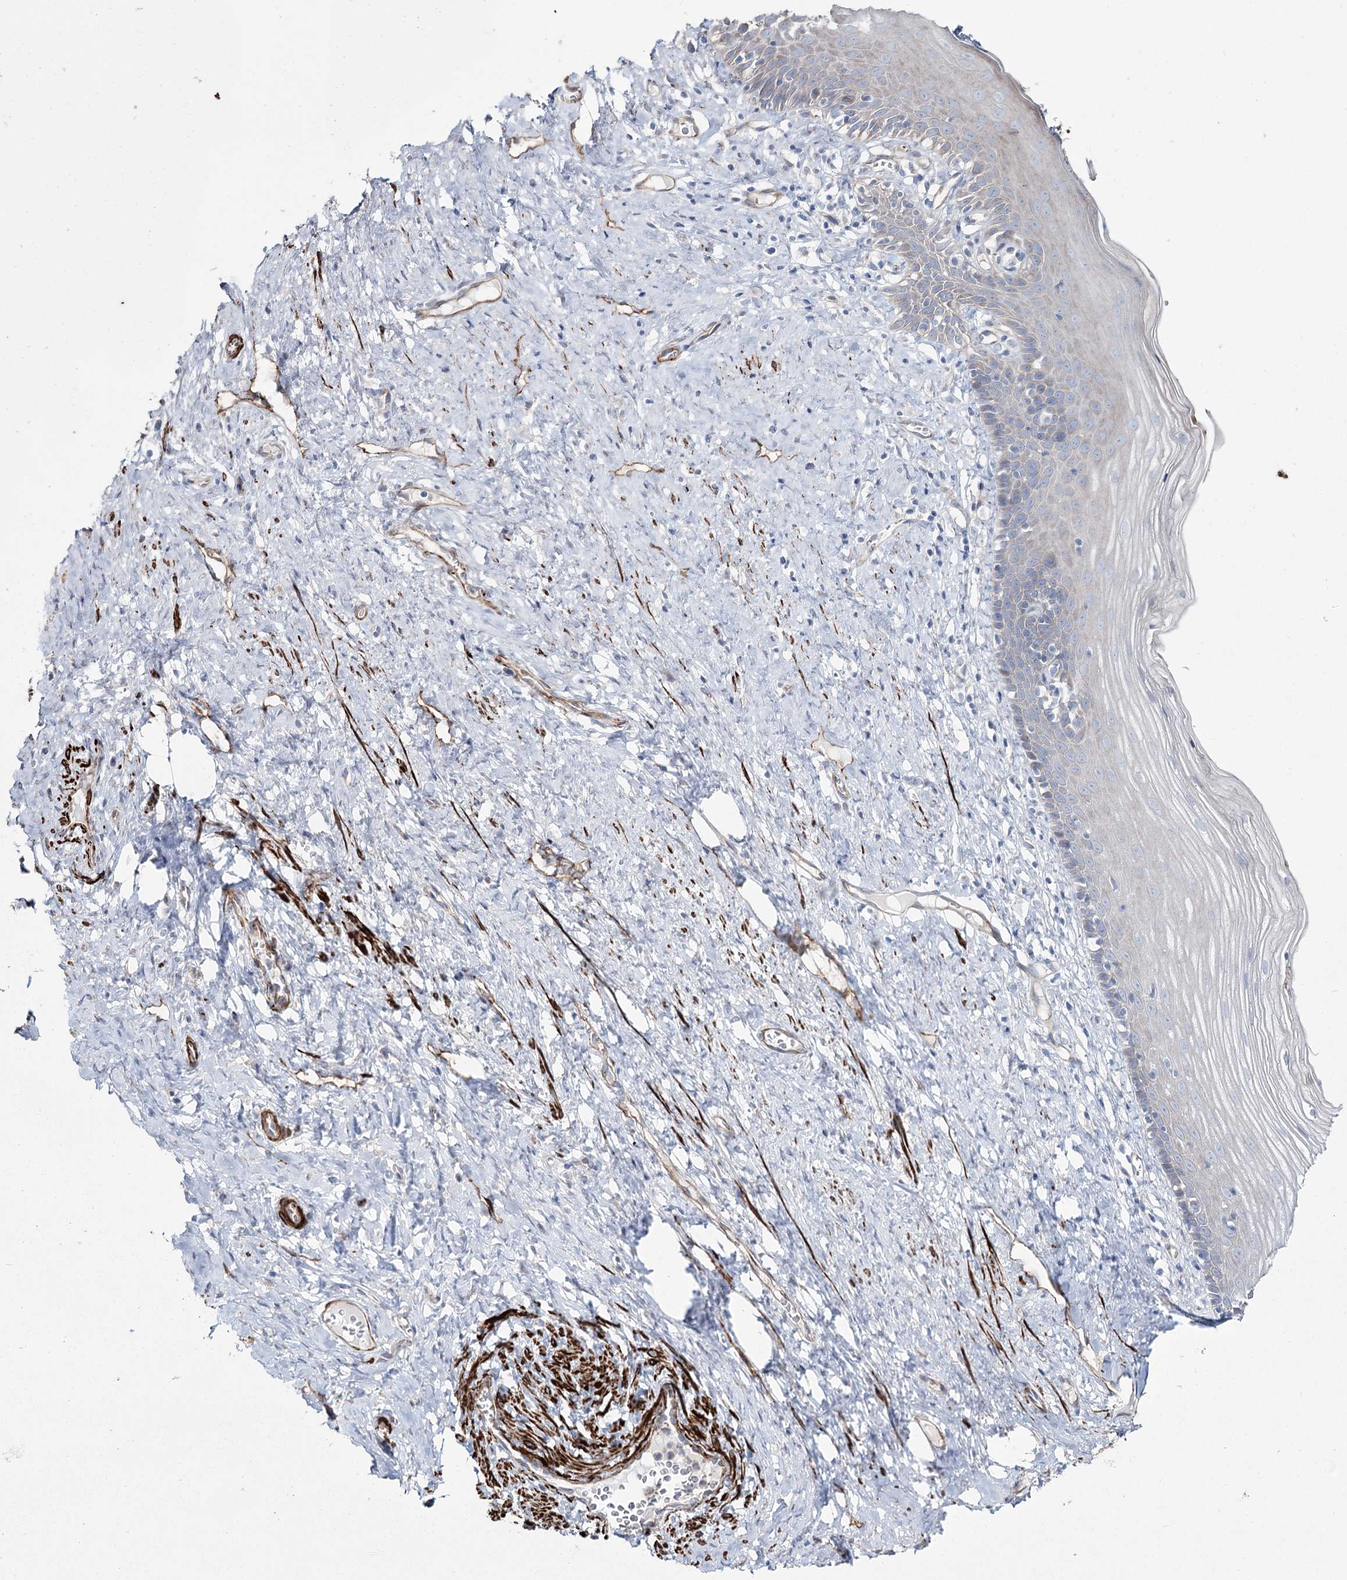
{"staining": {"intensity": "negative", "quantity": "none", "location": "none"}, "tissue": "cervix", "cell_type": "Glandular cells", "image_type": "normal", "snomed": [{"axis": "morphology", "description": "Normal tissue, NOS"}, {"axis": "topography", "description": "Cervix"}], "caption": "Protein analysis of benign cervix demonstrates no significant expression in glandular cells.", "gene": "SUMF1", "patient": {"sex": "female", "age": 42}}